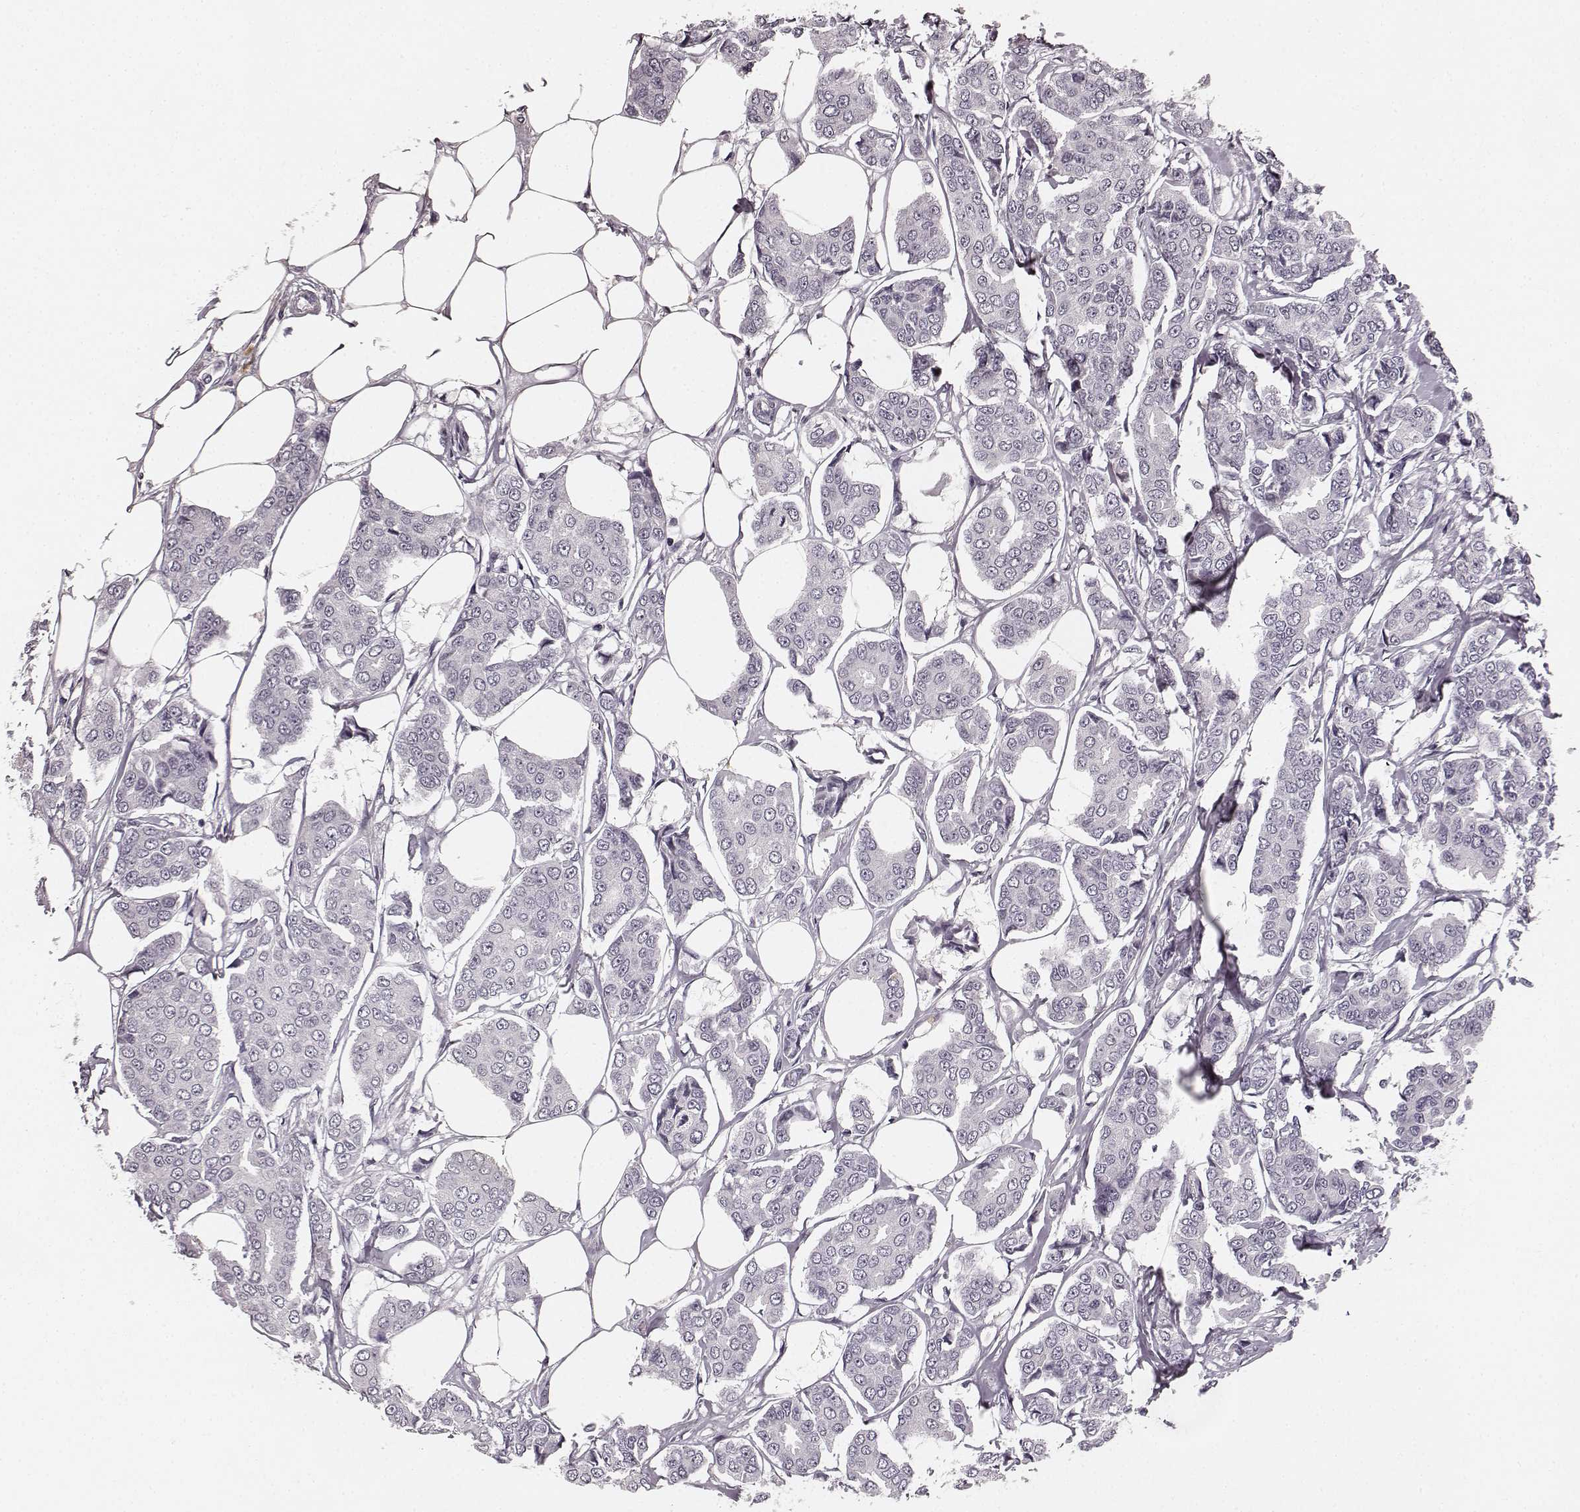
{"staining": {"intensity": "negative", "quantity": "none", "location": "none"}, "tissue": "breast cancer", "cell_type": "Tumor cells", "image_type": "cancer", "snomed": [{"axis": "morphology", "description": "Duct carcinoma"}, {"axis": "topography", "description": "Breast"}], "caption": "The image demonstrates no staining of tumor cells in invasive ductal carcinoma (breast).", "gene": "RIT2", "patient": {"sex": "female", "age": 94}}